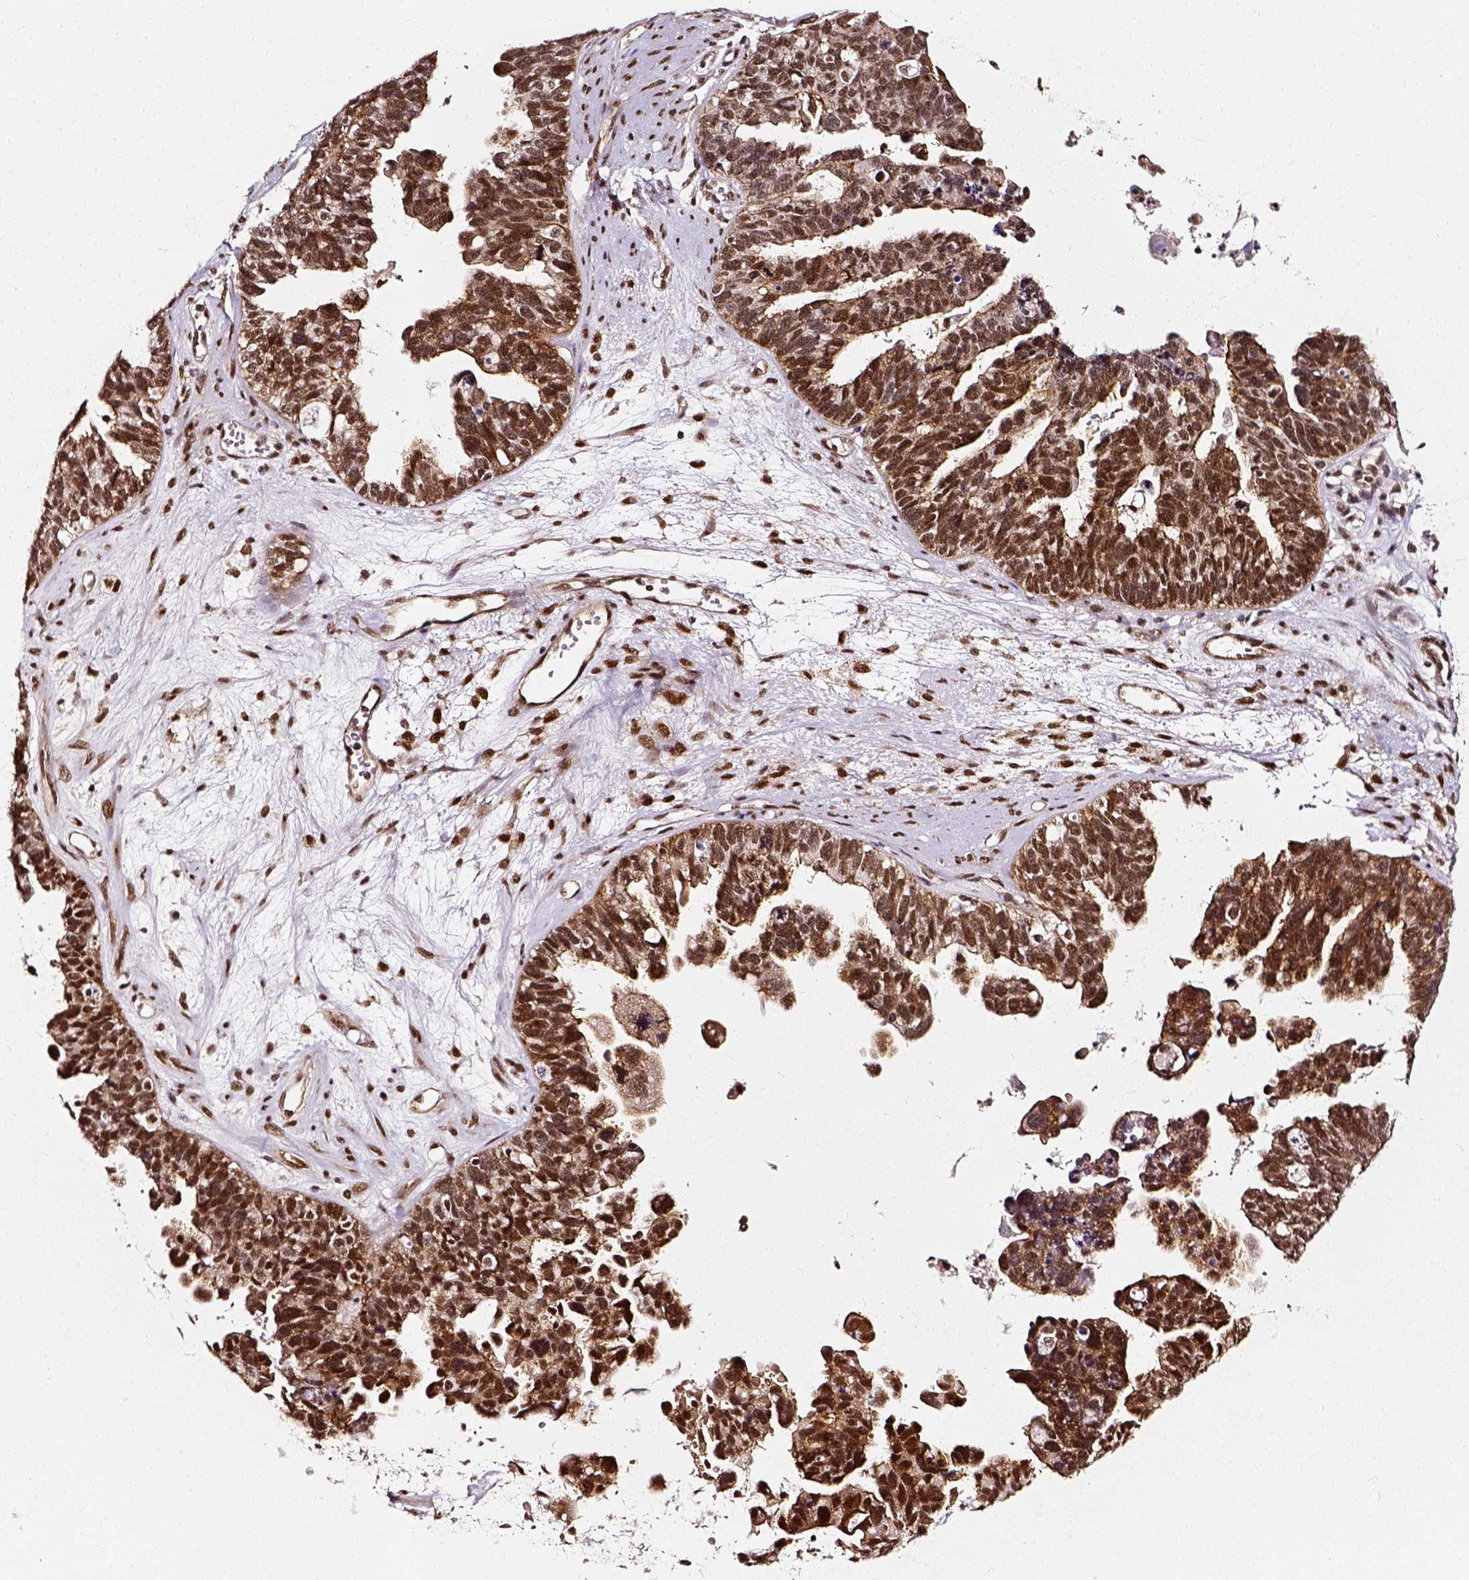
{"staining": {"intensity": "moderate", "quantity": ">75%", "location": "cytoplasmic/membranous,nuclear"}, "tissue": "ovarian cancer", "cell_type": "Tumor cells", "image_type": "cancer", "snomed": [{"axis": "morphology", "description": "Cystadenocarcinoma, serous, NOS"}, {"axis": "topography", "description": "Ovary"}], "caption": "This is a histology image of immunohistochemistry staining of ovarian cancer (serous cystadenocarcinoma), which shows moderate positivity in the cytoplasmic/membranous and nuclear of tumor cells.", "gene": "NACC1", "patient": {"sex": "female", "age": 60}}